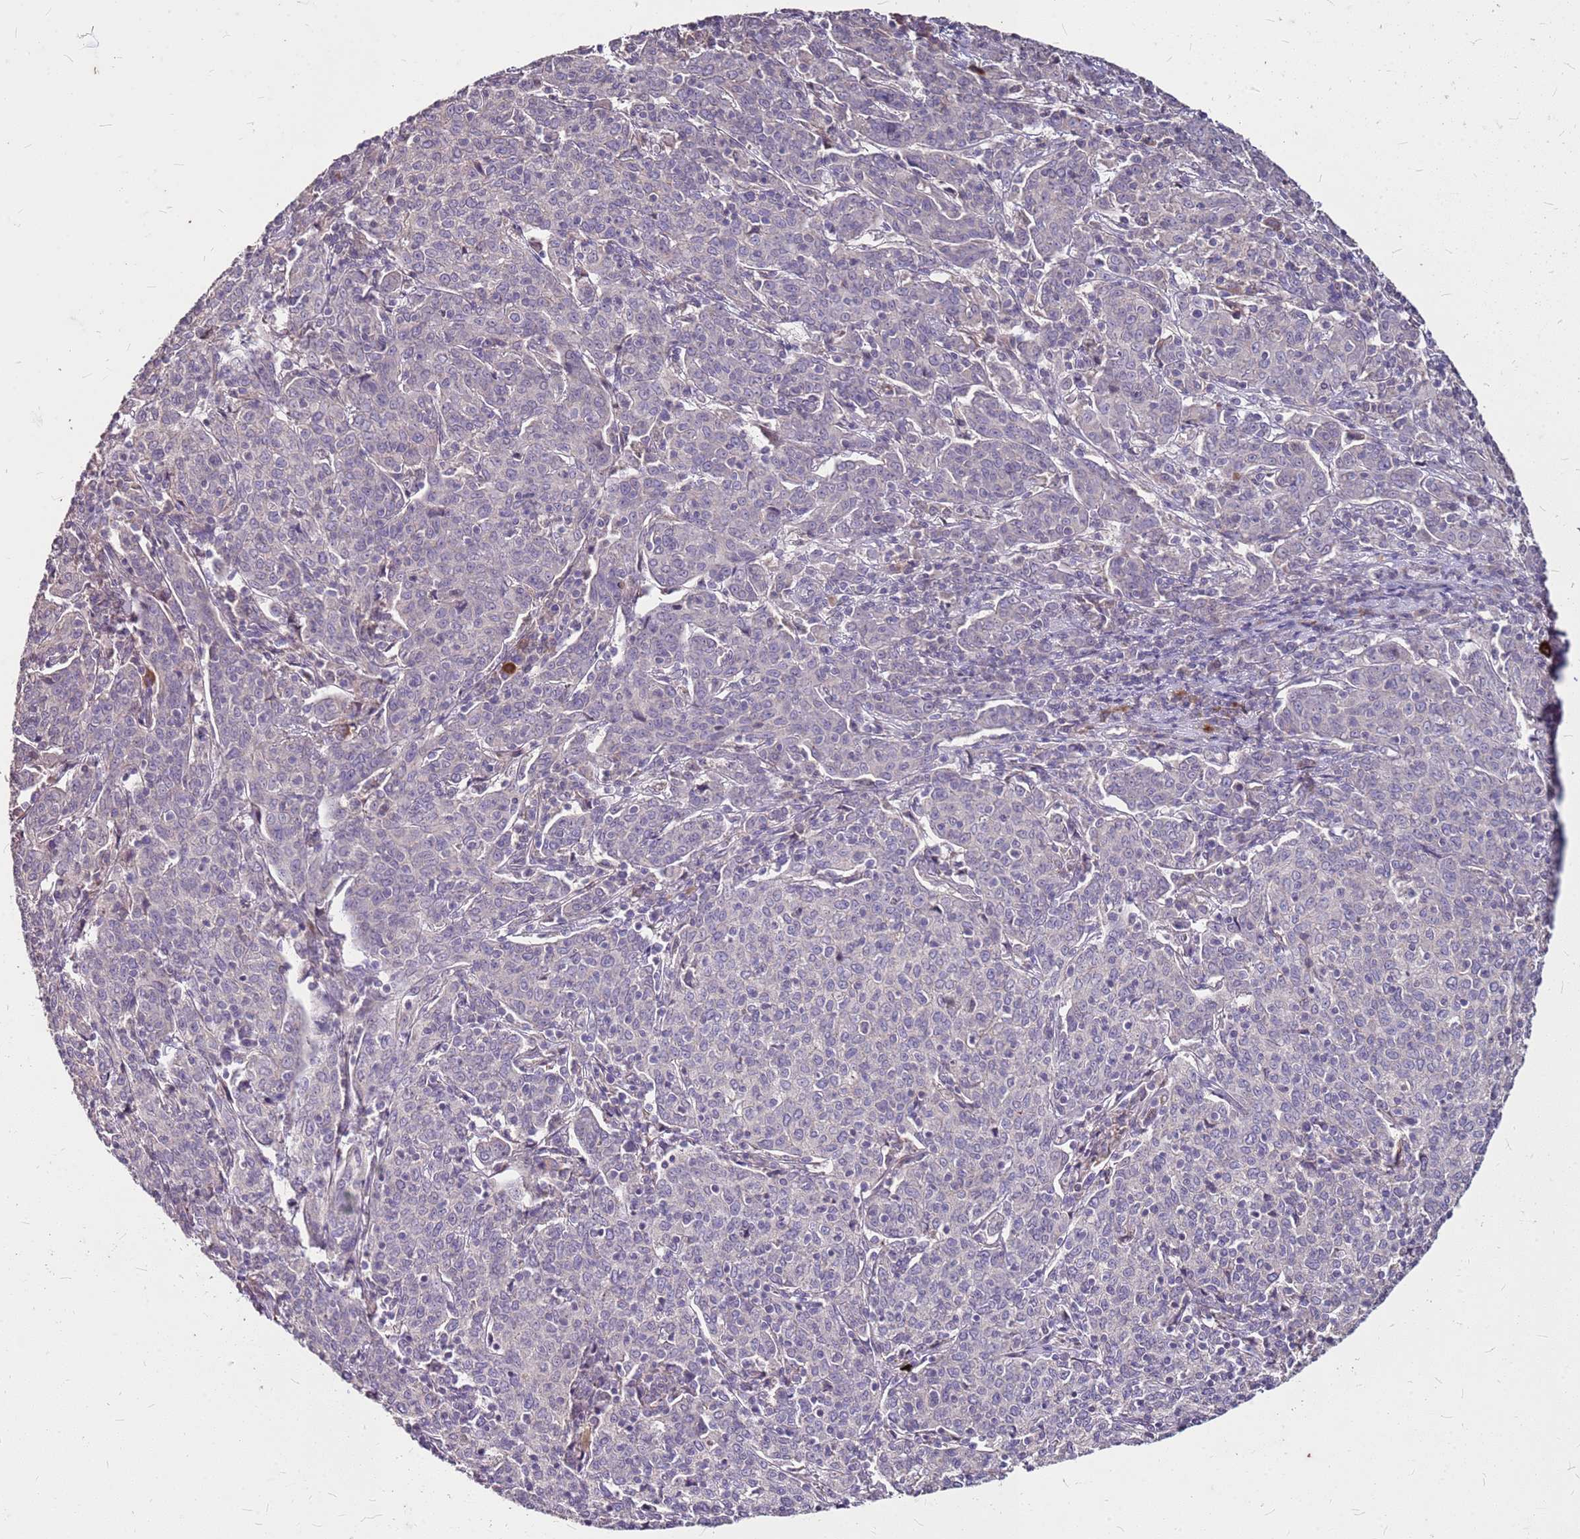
{"staining": {"intensity": "negative", "quantity": "none", "location": "none"}, "tissue": "cervical cancer", "cell_type": "Tumor cells", "image_type": "cancer", "snomed": [{"axis": "morphology", "description": "Squamous cell carcinoma, NOS"}, {"axis": "topography", "description": "Cervix"}], "caption": "A high-resolution histopathology image shows immunohistochemistry staining of cervical cancer (squamous cell carcinoma), which demonstrates no significant staining in tumor cells.", "gene": "DCDC2C", "patient": {"sex": "female", "age": 67}}